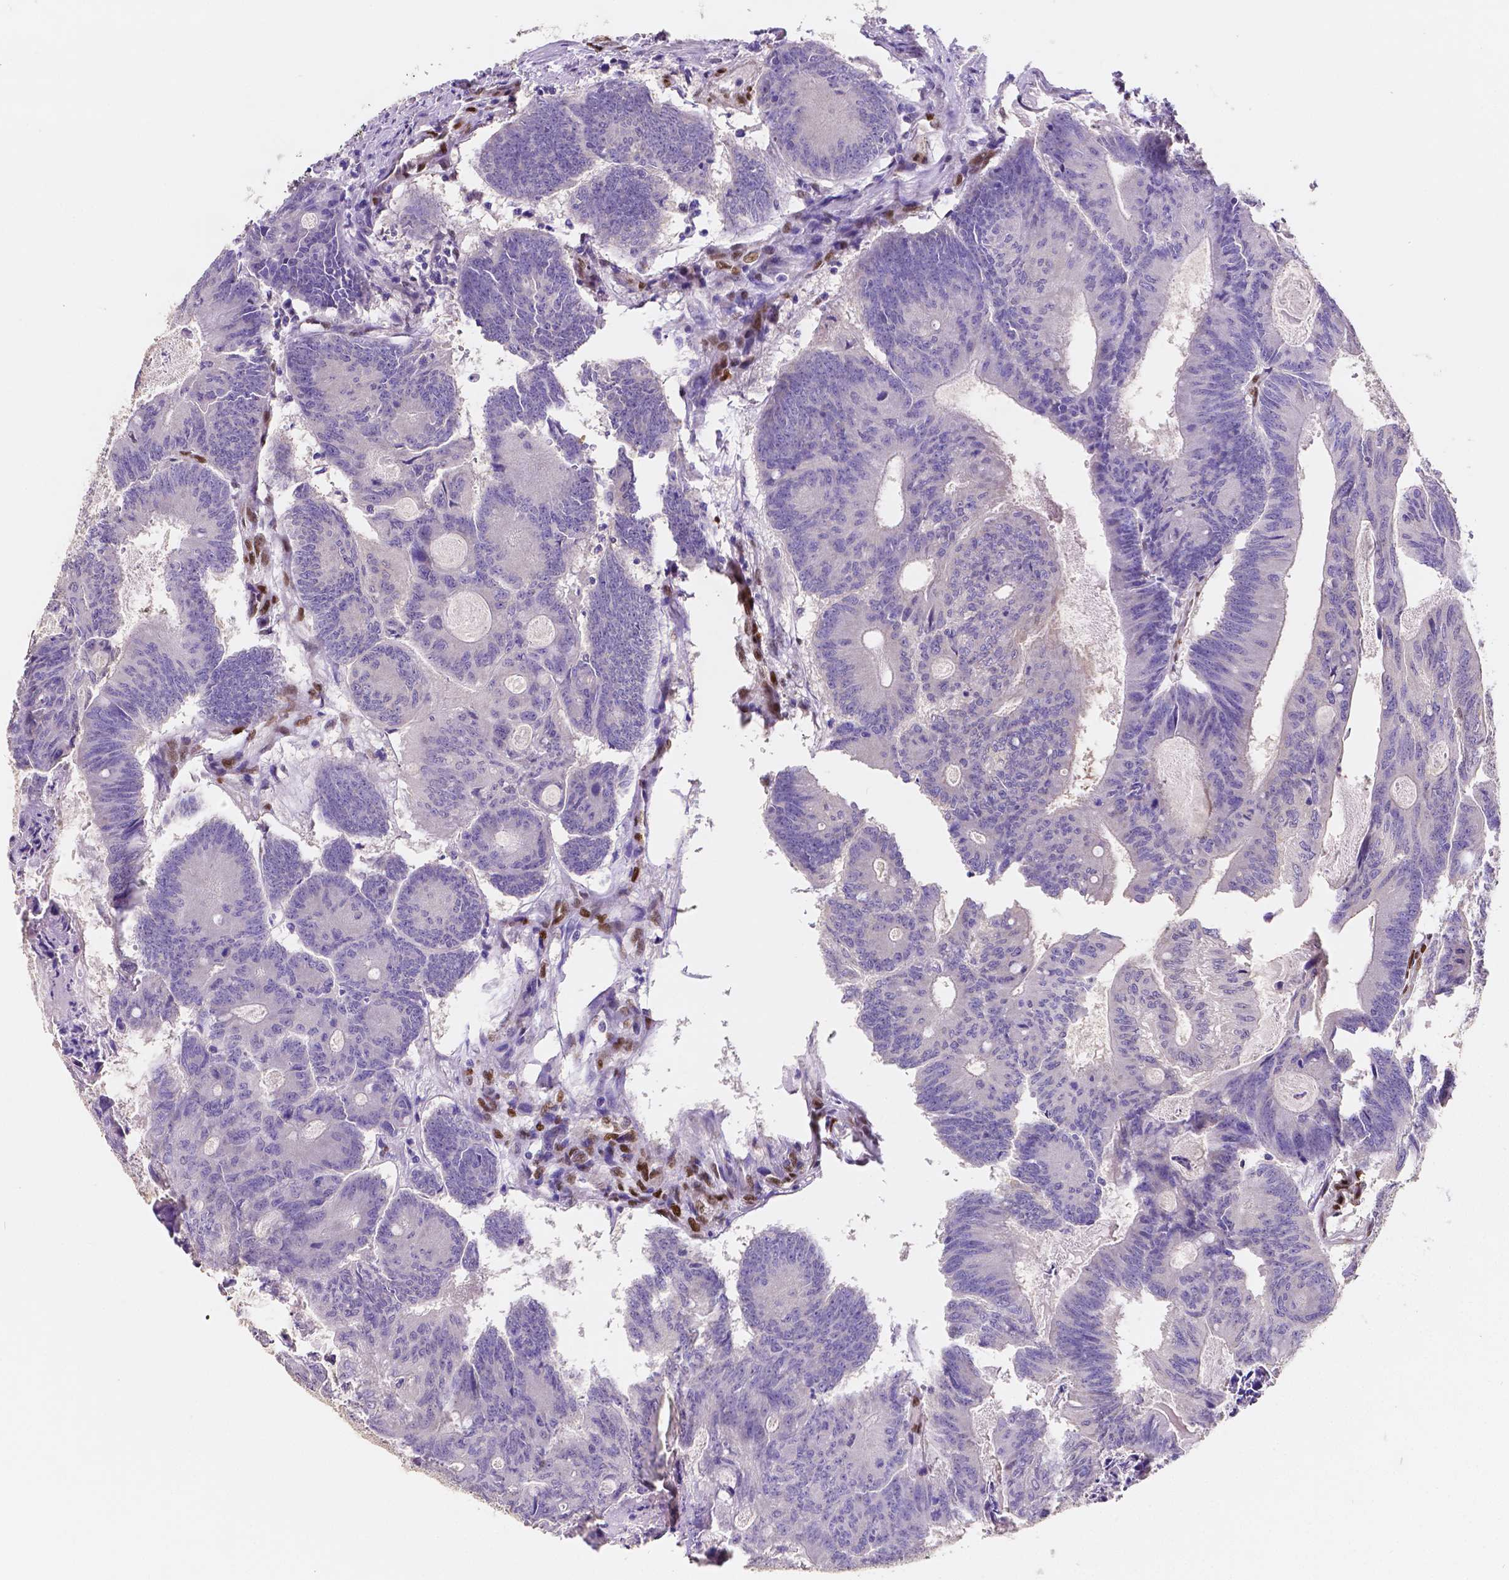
{"staining": {"intensity": "negative", "quantity": "none", "location": "none"}, "tissue": "colorectal cancer", "cell_type": "Tumor cells", "image_type": "cancer", "snomed": [{"axis": "morphology", "description": "Adenocarcinoma, NOS"}, {"axis": "topography", "description": "Colon"}], "caption": "This is an IHC photomicrograph of adenocarcinoma (colorectal). There is no expression in tumor cells.", "gene": "MEF2C", "patient": {"sex": "female", "age": 70}}